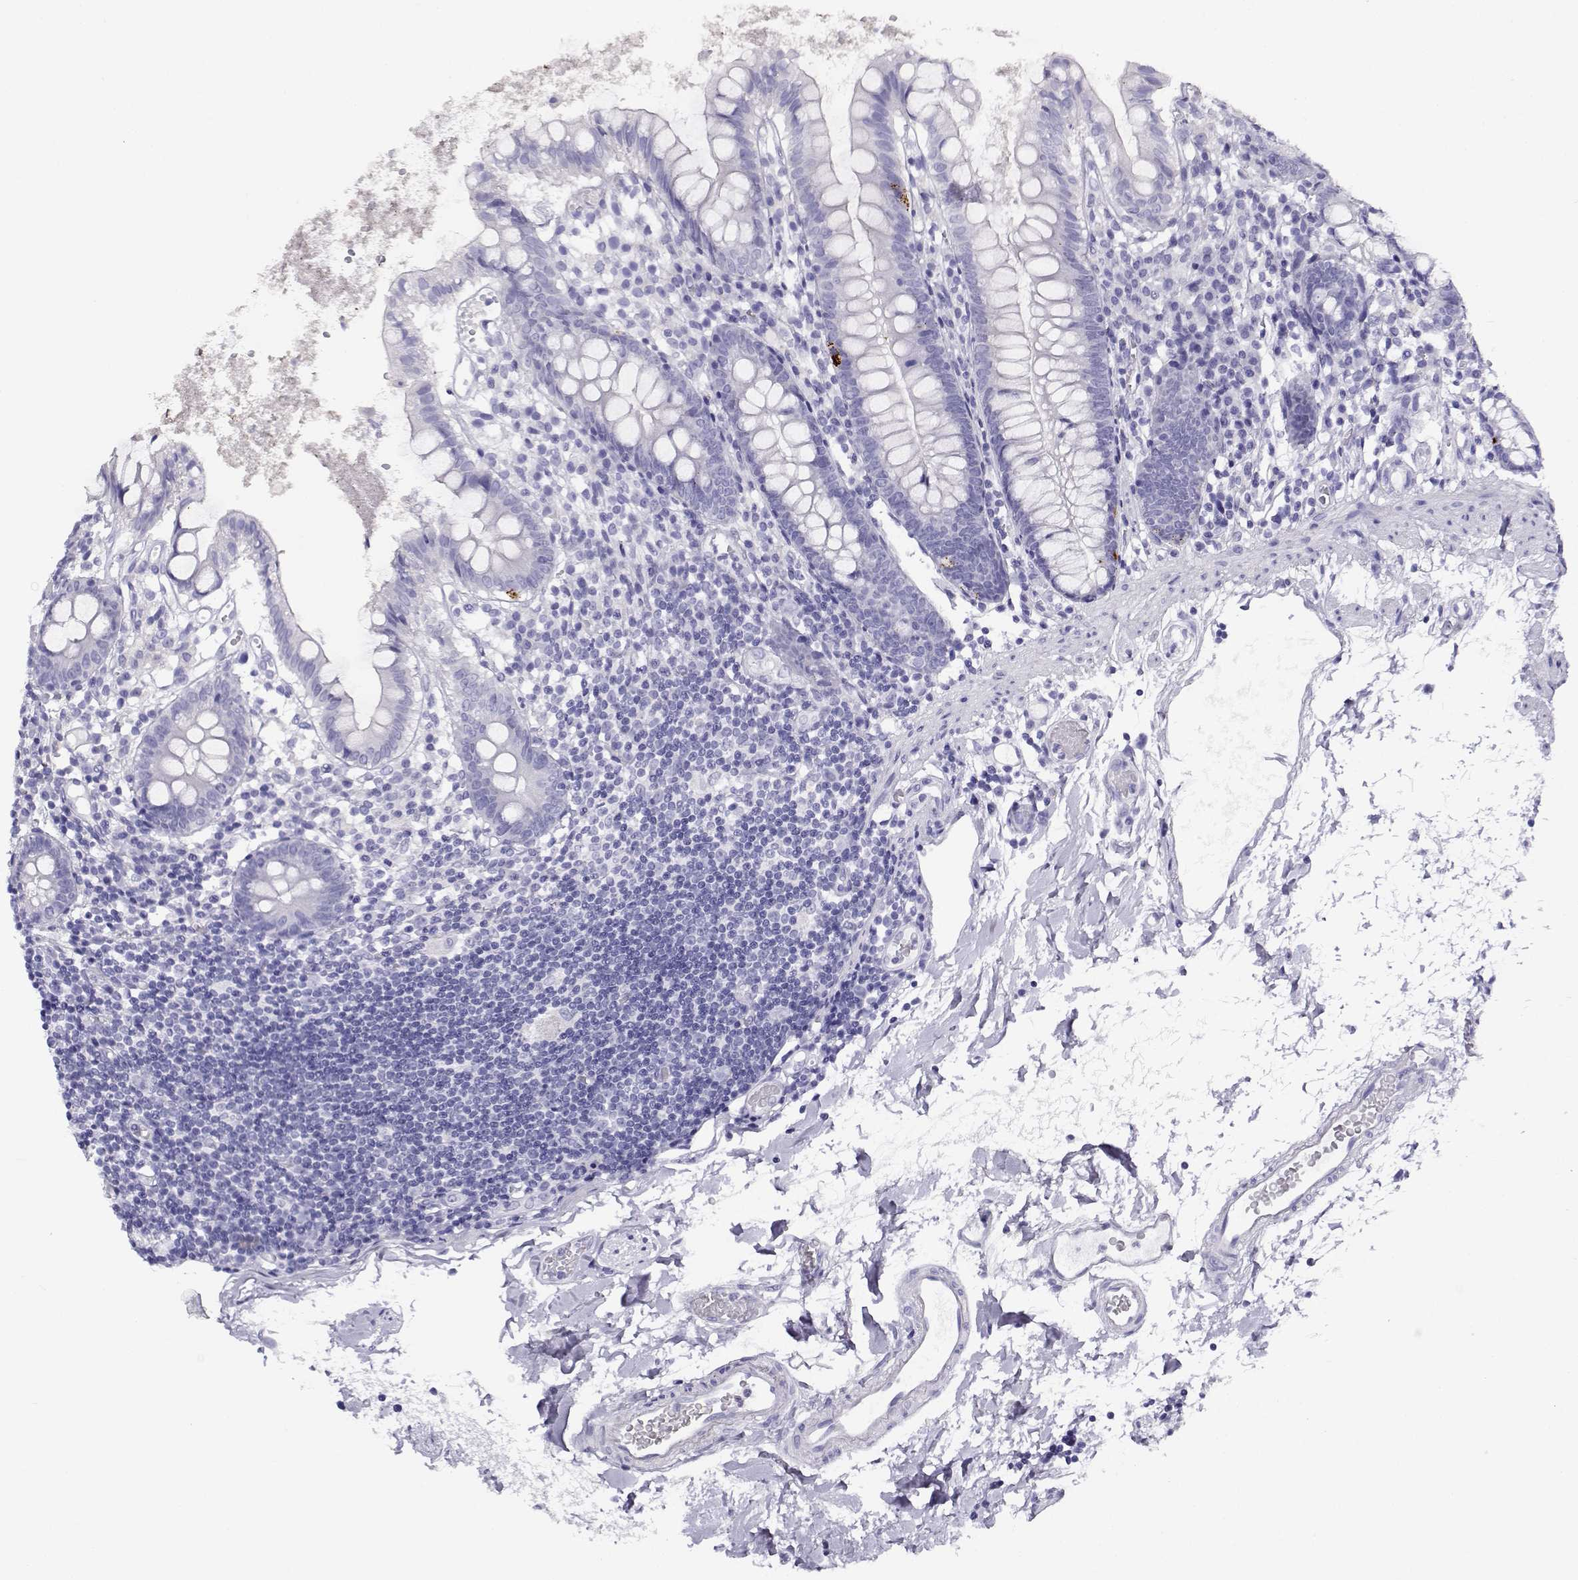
{"staining": {"intensity": "negative", "quantity": "none", "location": "none"}, "tissue": "small intestine", "cell_type": "Glandular cells", "image_type": "normal", "snomed": [{"axis": "morphology", "description": "Normal tissue, NOS"}, {"axis": "topography", "description": "Small intestine"}], "caption": "Immunohistochemistry (IHC) of unremarkable human small intestine exhibits no positivity in glandular cells. (DAB immunohistochemistry (IHC) with hematoxylin counter stain).", "gene": "RHOXF2B", "patient": {"sex": "female", "age": 90}}